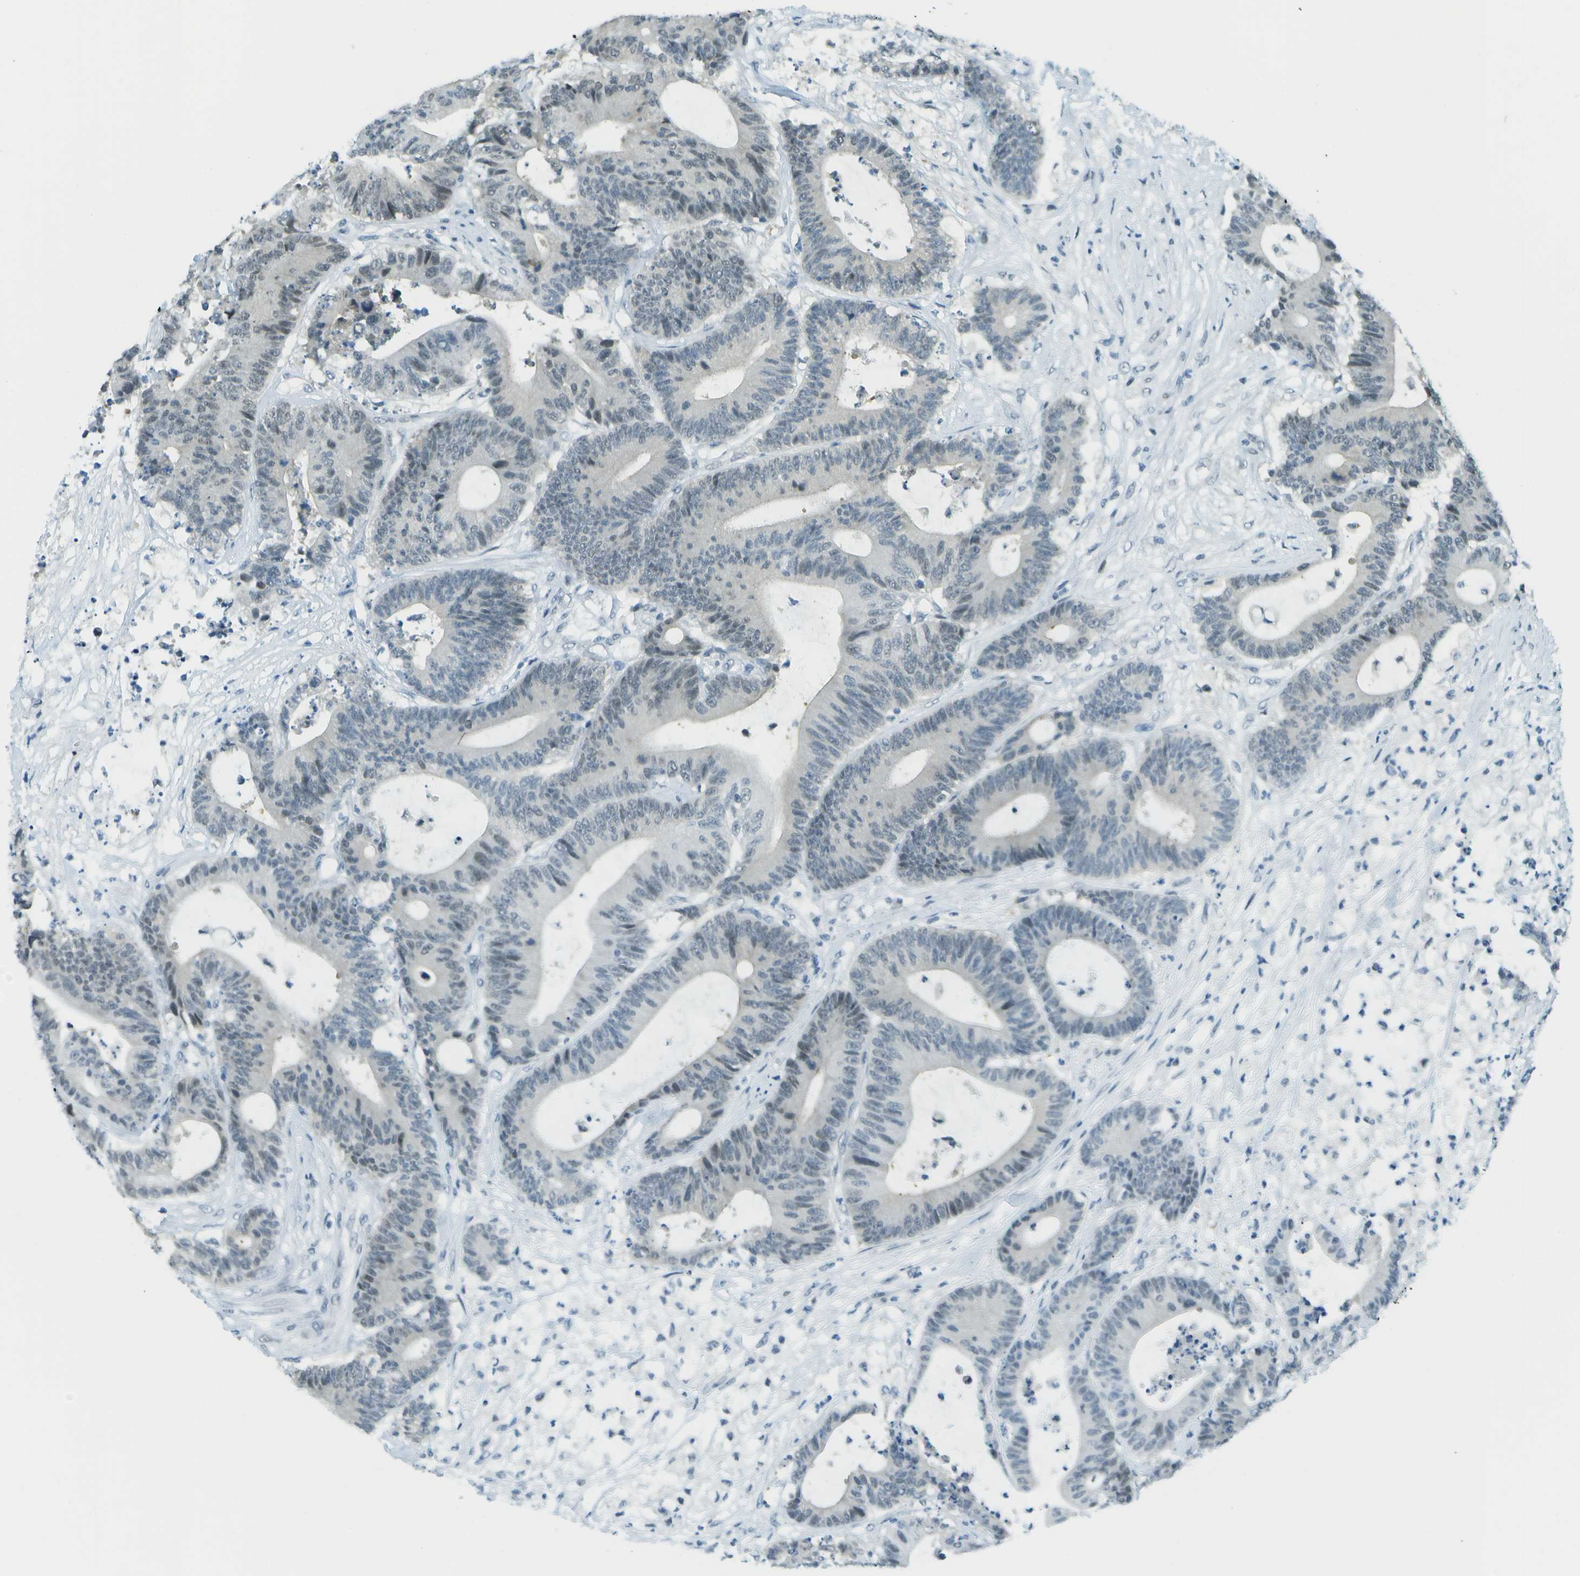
{"staining": {"intensity": "moderate", "quantity": "<25%", "location": "nuclear"}, "tissue": "colorectal cancer", "cell_type": "Tumor cells", "image_type": "cancer", "snomed": [{"axis": "morphology", "description": "Adenocarcinoma, NOS"}, {"axis": "topography", "description": "Colon"}], "caption": "Protein staining by immunohistochemistry exhibits moderate nuclear positivity in approximately <25% of tumor cells in colorectal adenocarcinoma. (DAB (3,3'-diaminobenzidine) IHC with brightfield microscopy, high magnification).", "gene": "NEK11", "patient": {"sex": "female", "age": 84}}